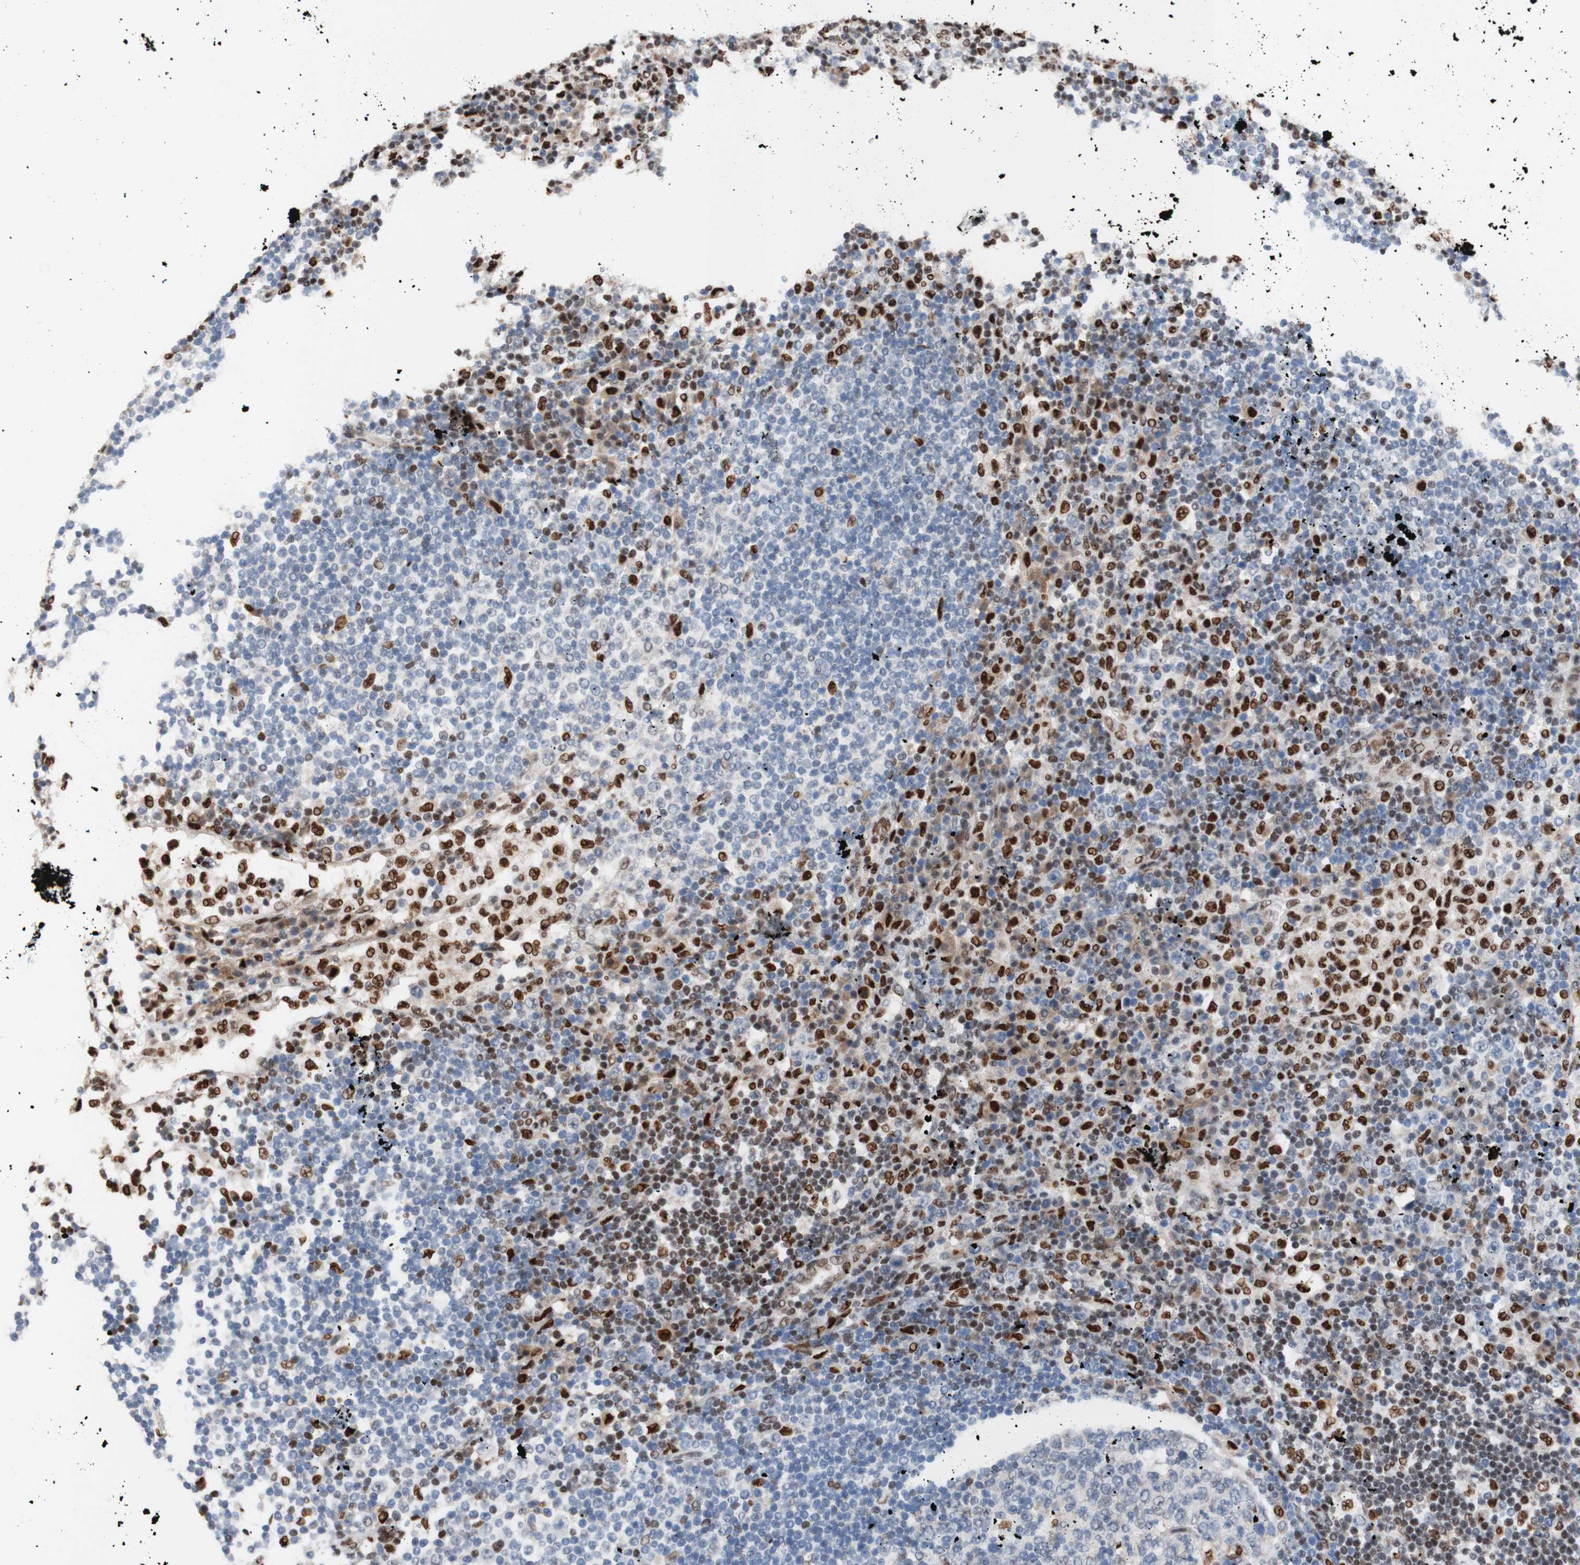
{"staining": {"intensity": "strong", "quantity": "<25%", "location": "nuclear"}, "tissue": "lymph node", "cell_type": "Germinal center cells", "image_type": "normal", "snomed": [{"axis": "morphology", "description": "Normal tissue, NOS"}, {"axis": "topography", "description": "Lymph node"}], "caption": "A brown stain shows strong nuclear staining of a protein in germinal center cells of unremarkable human lymph node. (brown staining indicates protein expression, while blue staining denotes nuclei).", "gene": "EED", "patient": {"sex": "female", "age": 53}}